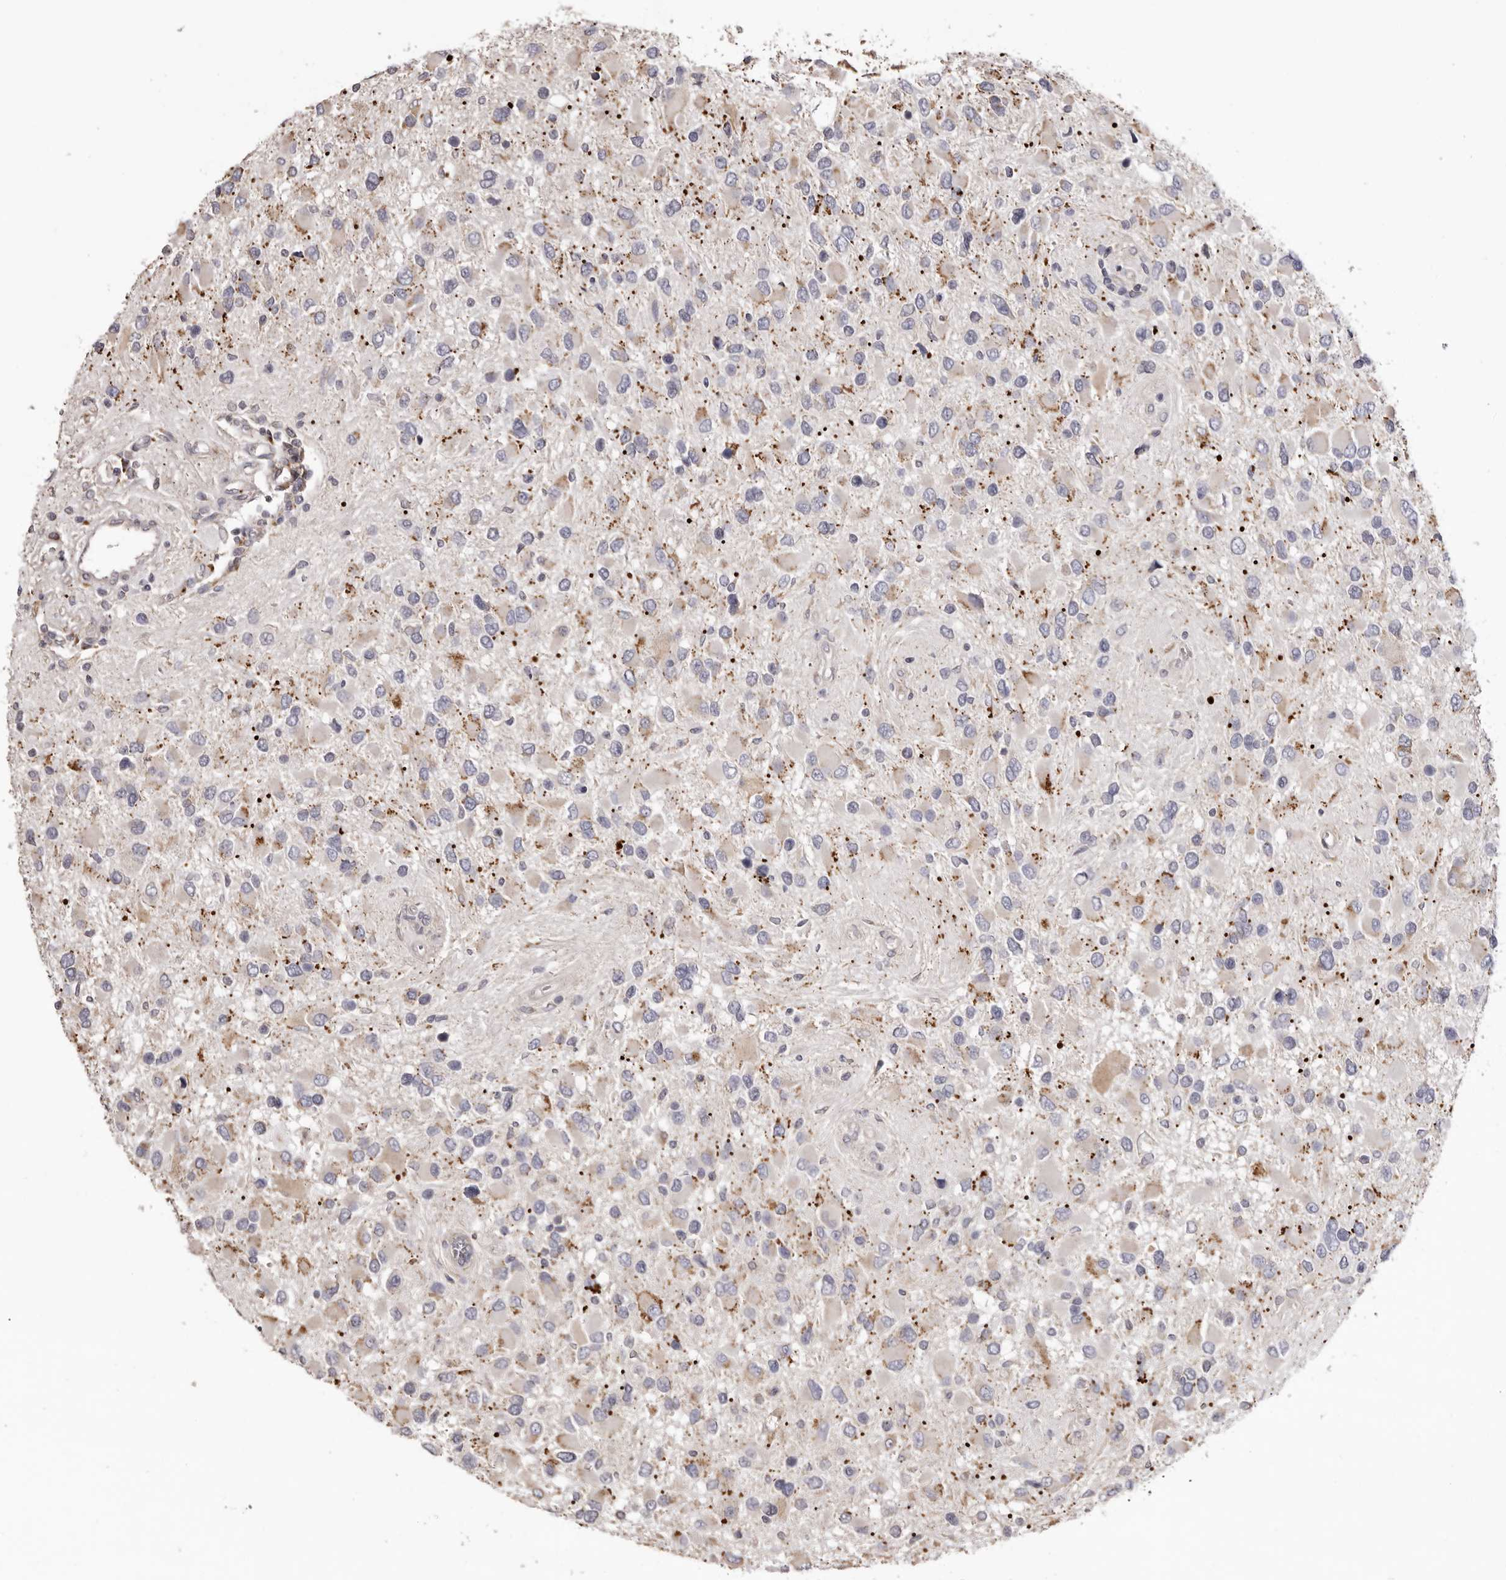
{"staining": {"intensity": "weak", "quantity": "<25%", "location": "cytoplasmic/membranous"}, "tissue": "glioma", "cell_type": "Tumor cells", "image_type": "cancer", "snomed": [{"axis": "morphology", "description": "Glioma, malignant, High grade"}, {"axis": "topography", "description": "Brain"}], "caption": "Immunohistochemical staining of human glioma displays no significant positivity in tumor cells. (DAB immunohistochemistry (IHC) with hematoxylin counter stain).", "gene": "PIGX", "patient": {"sex": "male", "age": 53}}